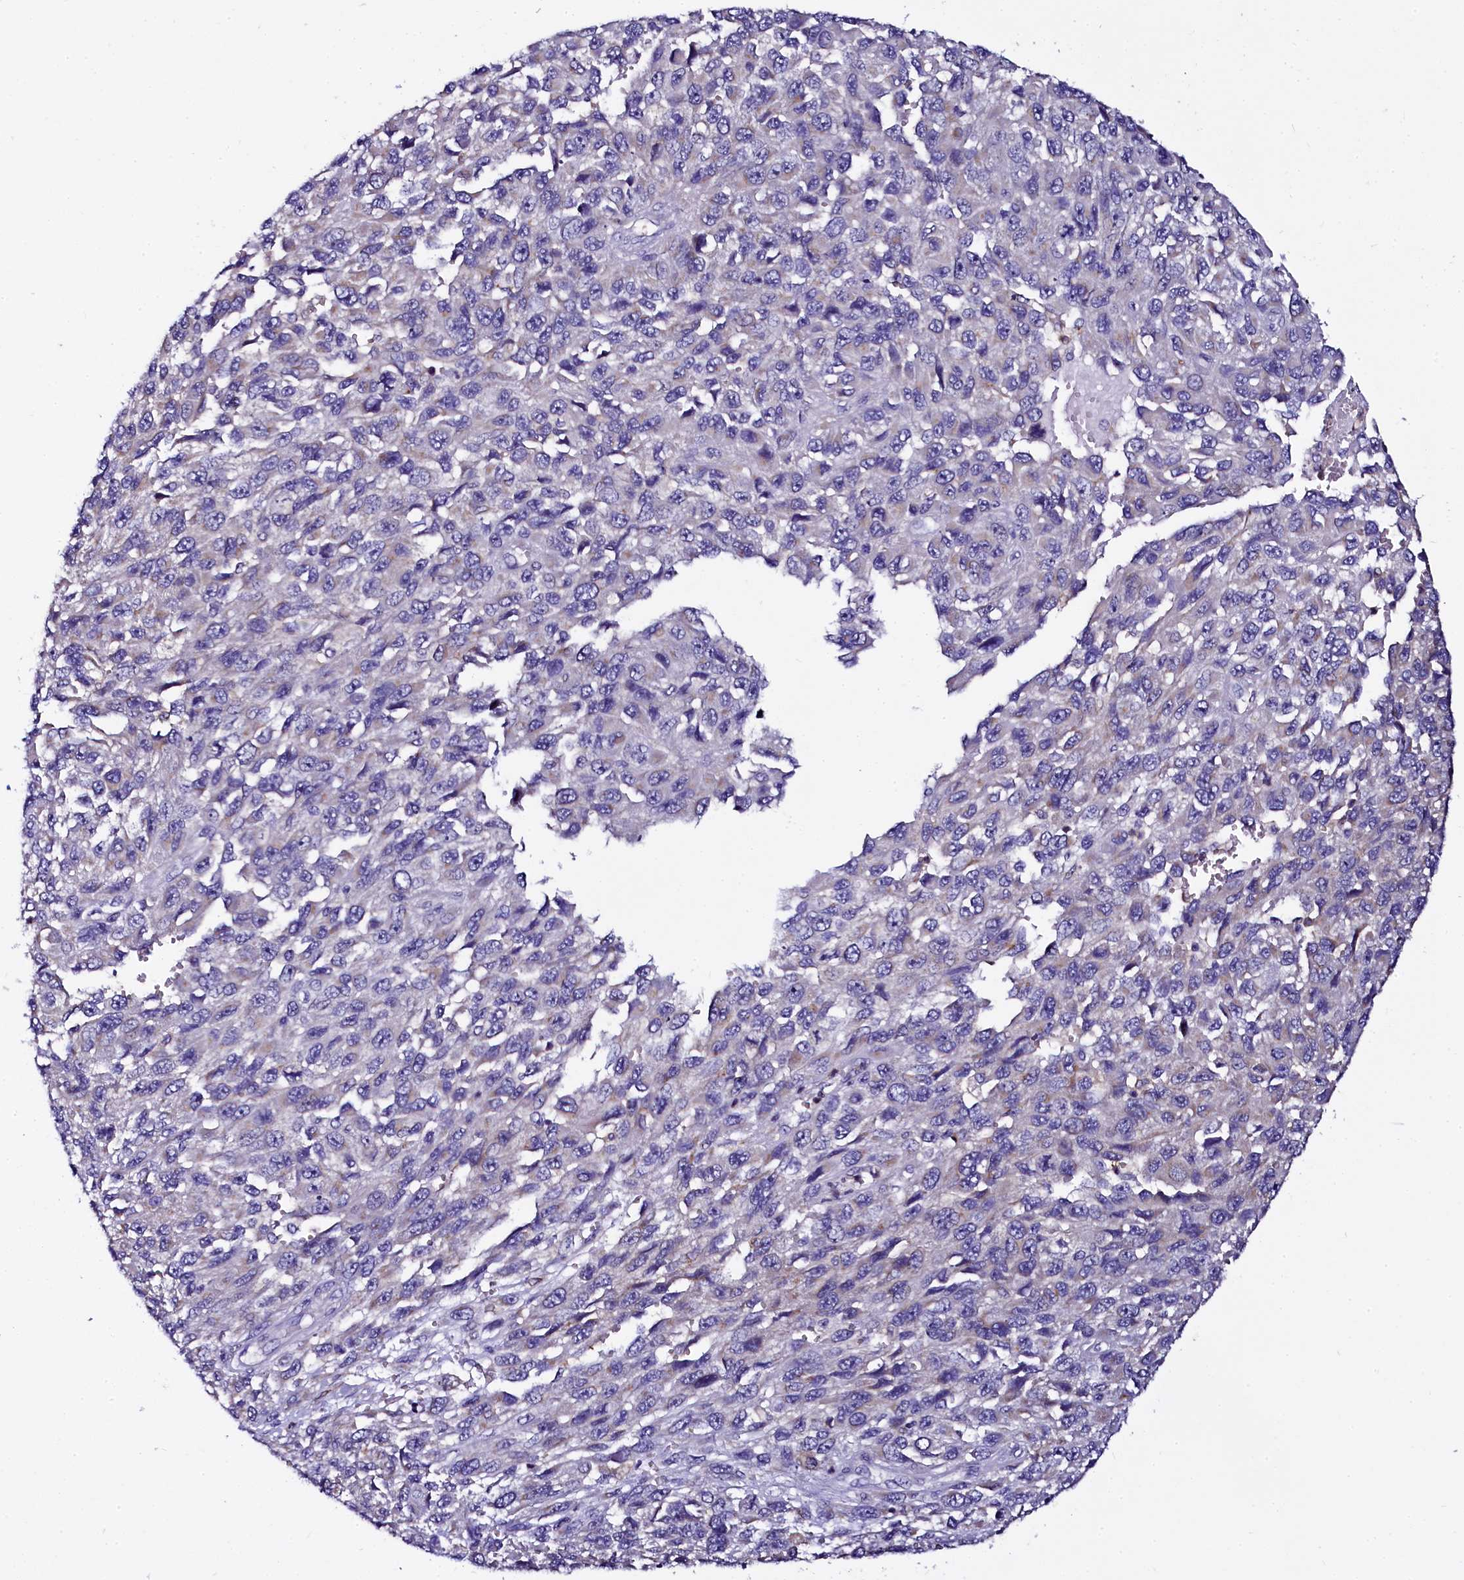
{"staining": {"intensity": "negative", "quantity": "none", "location": "none"}, "tissue": "melanoma", "cell_type": "Tumor cells", "image_type": "cancer", "snomed": [{"axis": "morphology", "description": "Normal tissue, NOS"}, {"axis": "morphology", "description": "Malignant melanoma, NOS"}, {"axis": "topography", "description": "Skin"}], "caption": "Human malignant melanoma stained for a protein using immunohistochemistry displays no positivity in tumor cells.", "gene": "OTOL1", "patient": {"sex": "female", "age": 96}}